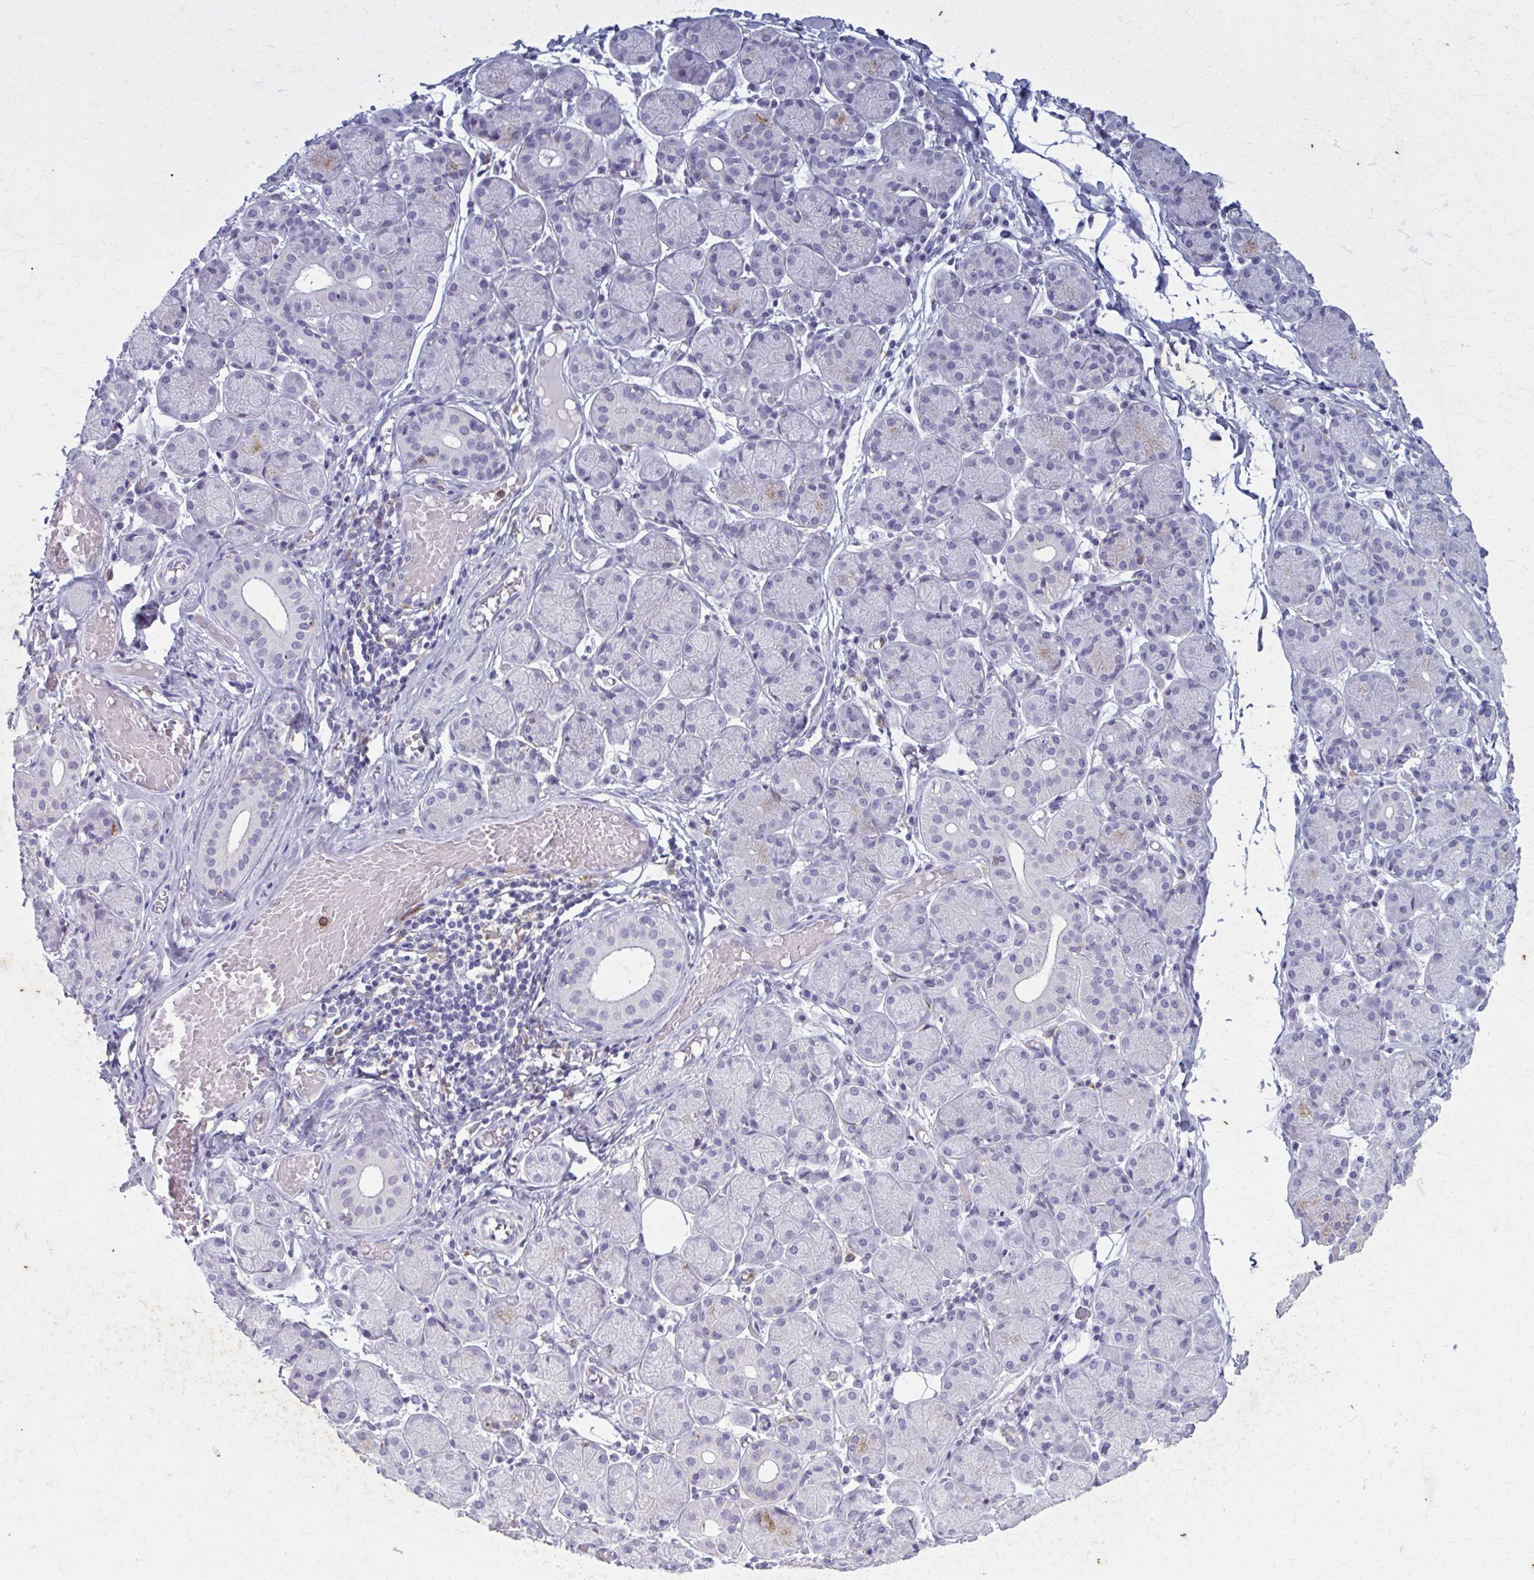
{"staining": {"intensity": "moderate", "quantity": "<25%", "location": "cytoplasmic/membranous"}, "tissue": "salivary gland", "cell_type": "Glandular cells", "image_type": "normal", "snomed": [{"axis": "morphology", "description": "Normal tissue, NOS"}, {"axis": "topography", "description": "Salivary gland"}], "caption": "A micrograph showing moderate cytoplasmic/membranous staining in about <25% of glandular cells in unremarkable salivary gland, as visualized by brown immunohistochemical staining.", "gene": "CARD9", "patient": {"sex": "female", "age": 24}}